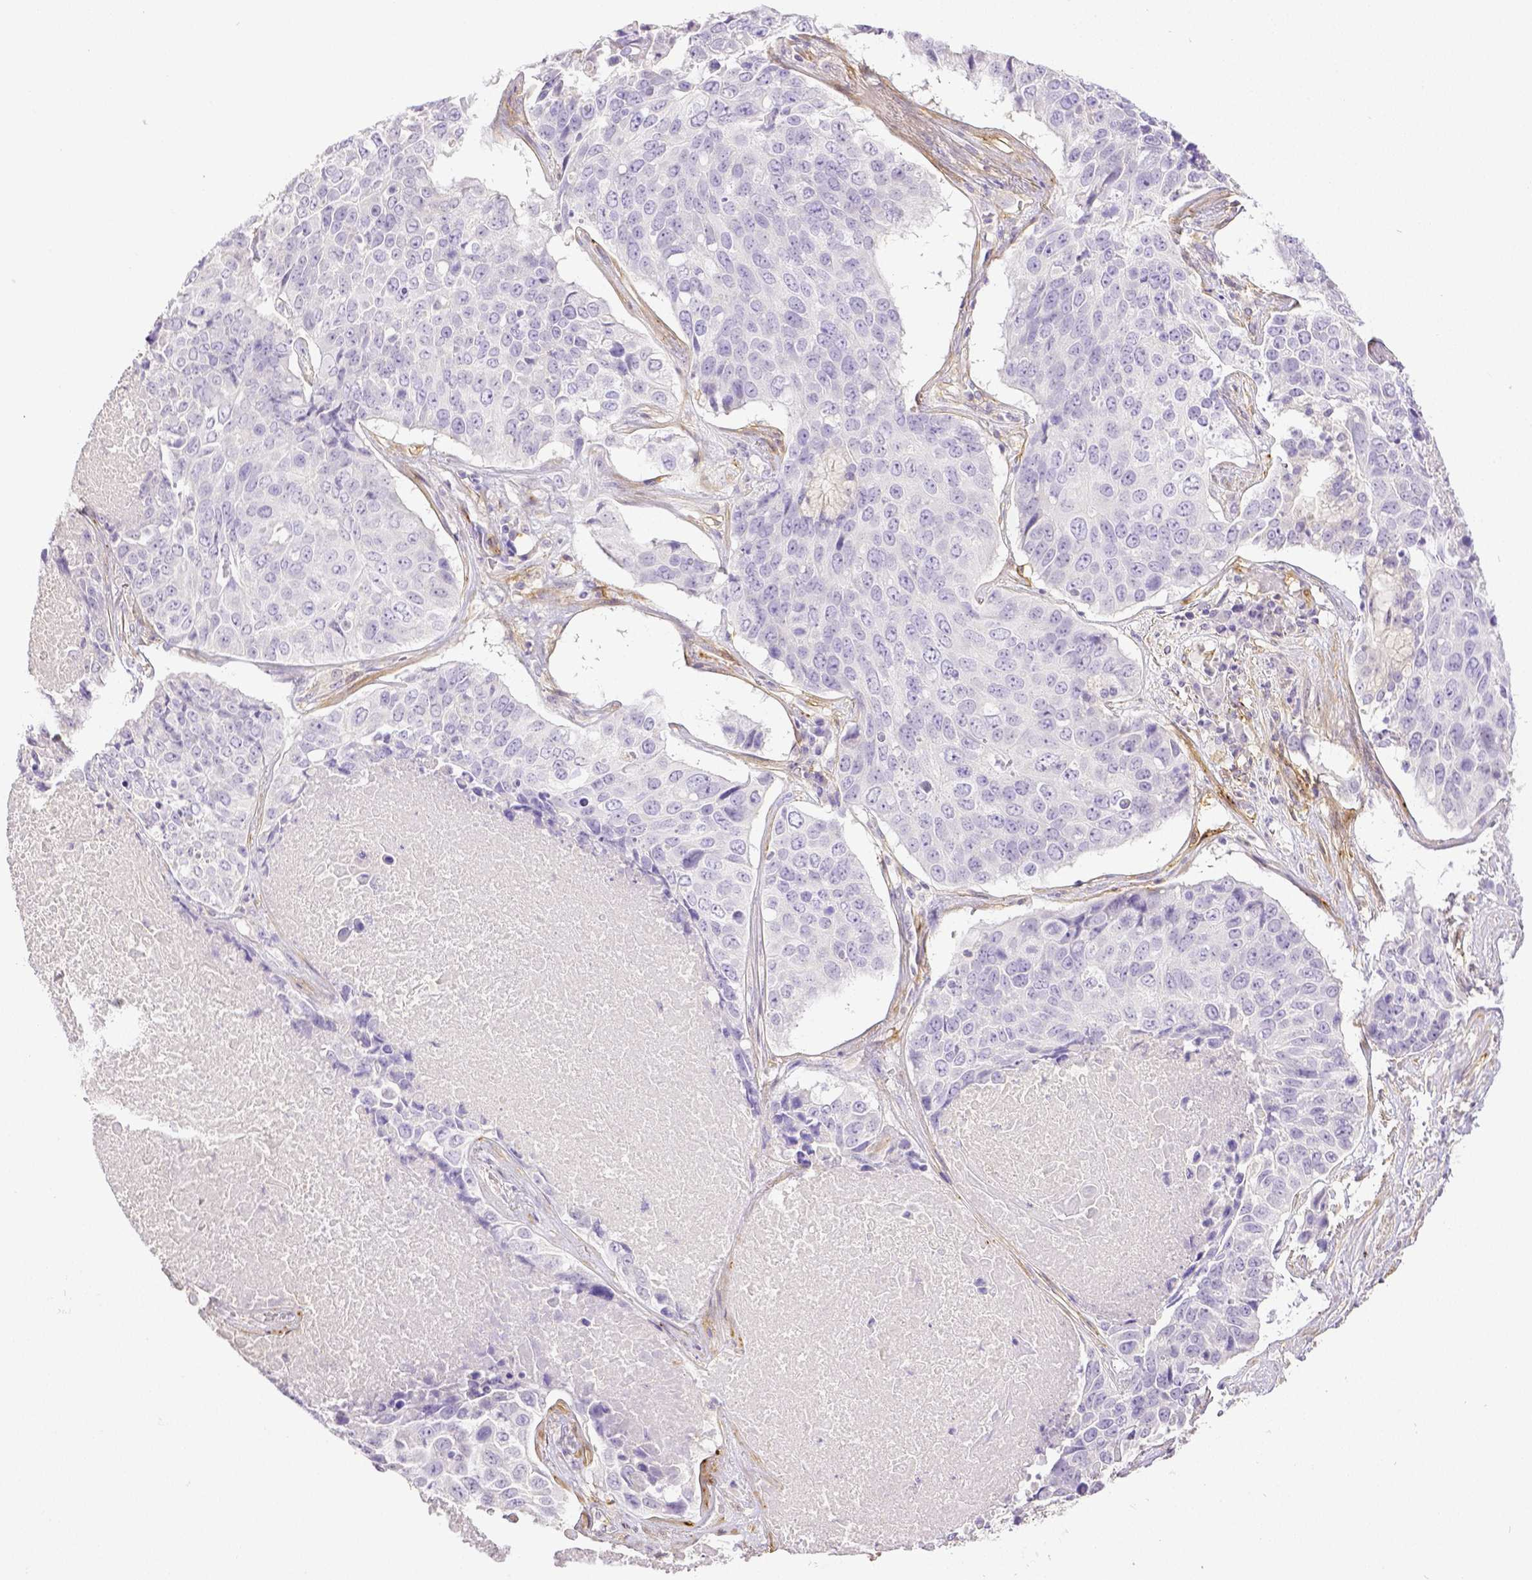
{"staining": {"intensity": "negative", "quantity": "none", "location": "none"}, "tissue": "lung cancer", "cell_type": "Tumor cells", "image_type": "cancer", "snomed": [{"axis": "morphology", "description": "Normal tissue, NOS"}, {"axis": "morphology", "description": "Squamous cell carcinoma, NOS"}, {"axis": "topography", "description": "Bronchus"}, {"axis": "topography", "description": "Lung"}], "caption": "High power microscopy photomicrograph of an immunohistochemistry image of lung squamous cell carcinoma, revealing no significant positivity in tumor cells.", "gene": "THY1", "patient": {"sex": "male", "age": 64}}